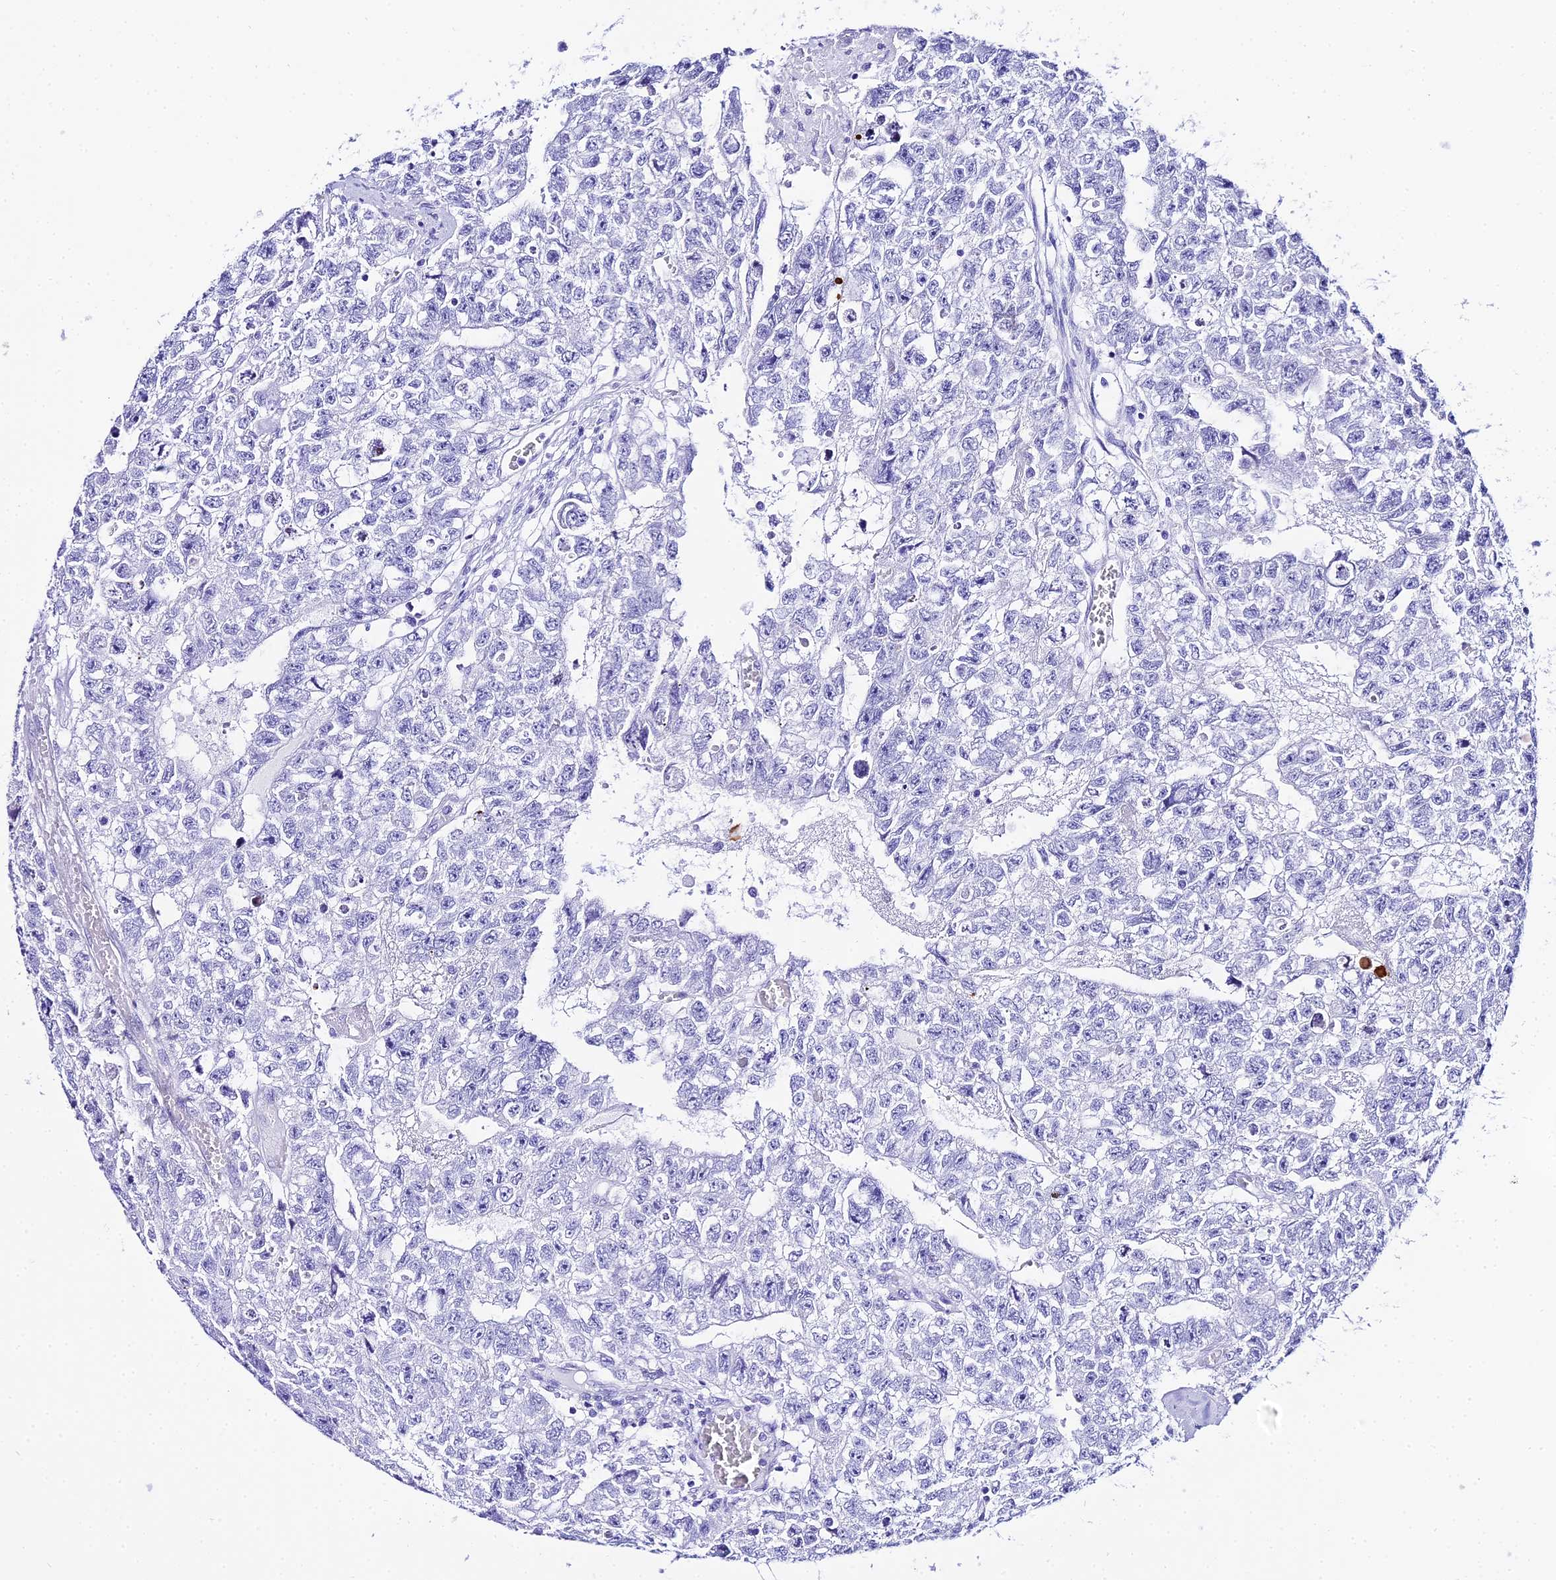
{"staining": {"intensity": "negative", "quantity": "none", "location": "none"}, "tissue": "testis cancer", "cell_type": "Tumor cells", "image_type": "cancer", "snomed": [{"axis": "morphology", "description": "Carcinoma, Embryonal, NOS"}, {"axis": "topography", "description": "Testis"}], "caption": "There is no significant positivity in tumor cells of testis cancer (embryonal carcinoma).", "gene": "TRMT44", "patient": {"sex": "male", "age": 26}}